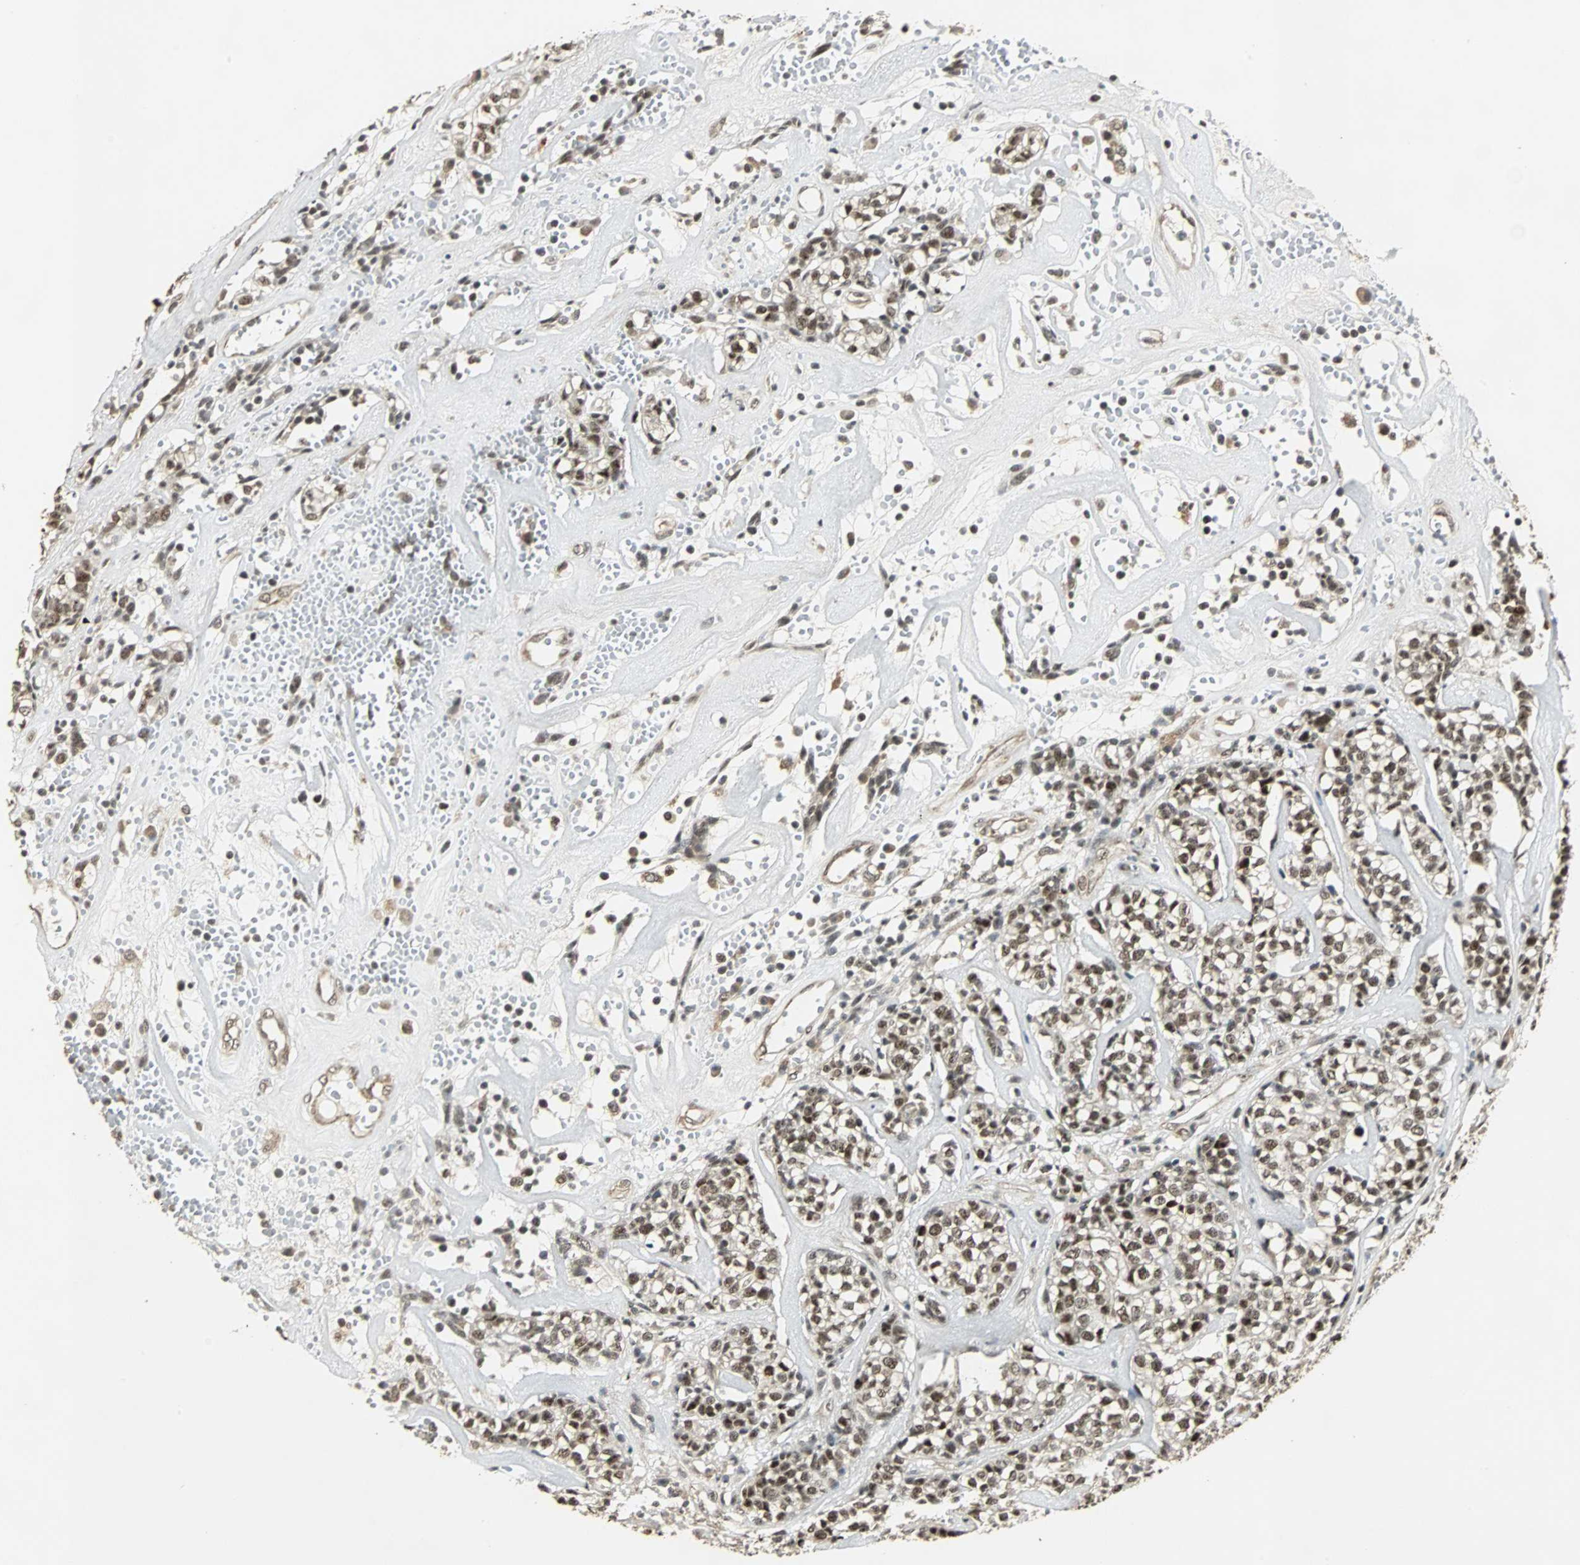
{"staining": {"intensity": "strong", "quantity": ">75%", "location": "nuclear"}, "tissue": "head and neck cancer", "cell_type": "Tumor cells", "image_type": "cancer", "snomed": [{"axis": "morphology", "description": "Adenocarcinoma, NOS"}, {"axis": "topography", "description": "Salivary gland"}, {"axis": "topography", "description": "Head-Neck"}], "caption": "Immunohistochemistry (IHC) (DAB (3,3'-diaminobenzidine)) staining of human head and neck cancer (adenocarcinoma) displays strong nuclear protein positivity in about >75% of tumor cells.", "gene": "MED4", "patient": {"sex": "female", "age": 65}}